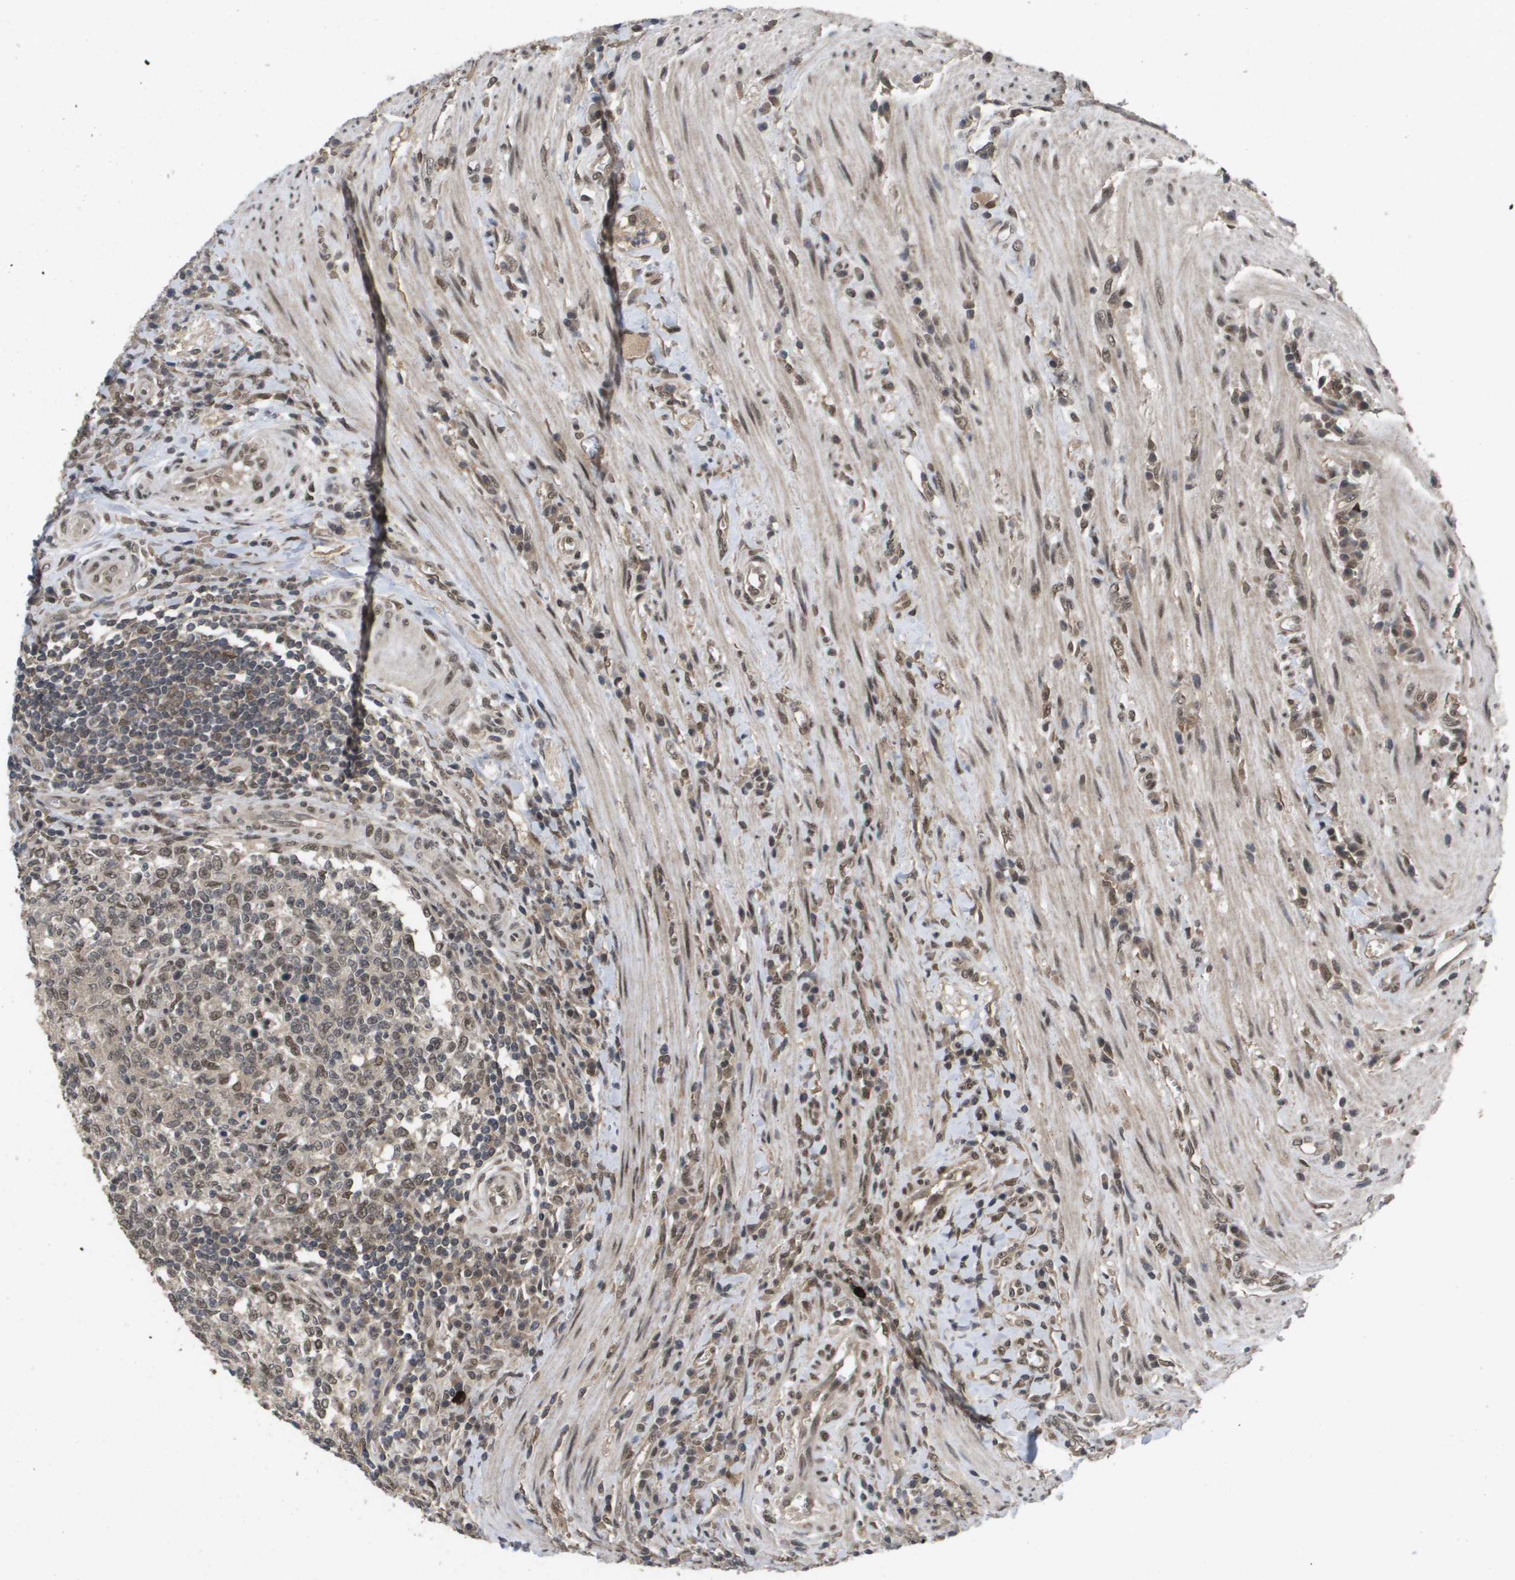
{"staining": {"intensity": "weak", "quantity": ">75%", "location": "cytoplasmic/membranous,nuclear"}, "tissue": "colorectal cancer", "cell_type": "Tumor cells", "image_type": "cancer", "snomed": [{"axis": "morphology", "description": "Inflammation, NOS"}, {"axis": "morphology", "description": "Adenocarcinoma, NOS"}, {"axis": "topography", "description": "Colon"}], "caption": "Protein positivity by immunohistochemistry (IHC) reveals weak cytoplasmic/membranous and nuclear staining in about >75% of tumor cells in colorectal cancer (adenocarcinoma).", "gene": "AMBRA1", "patient": {"sex": "male", "age": 72}}